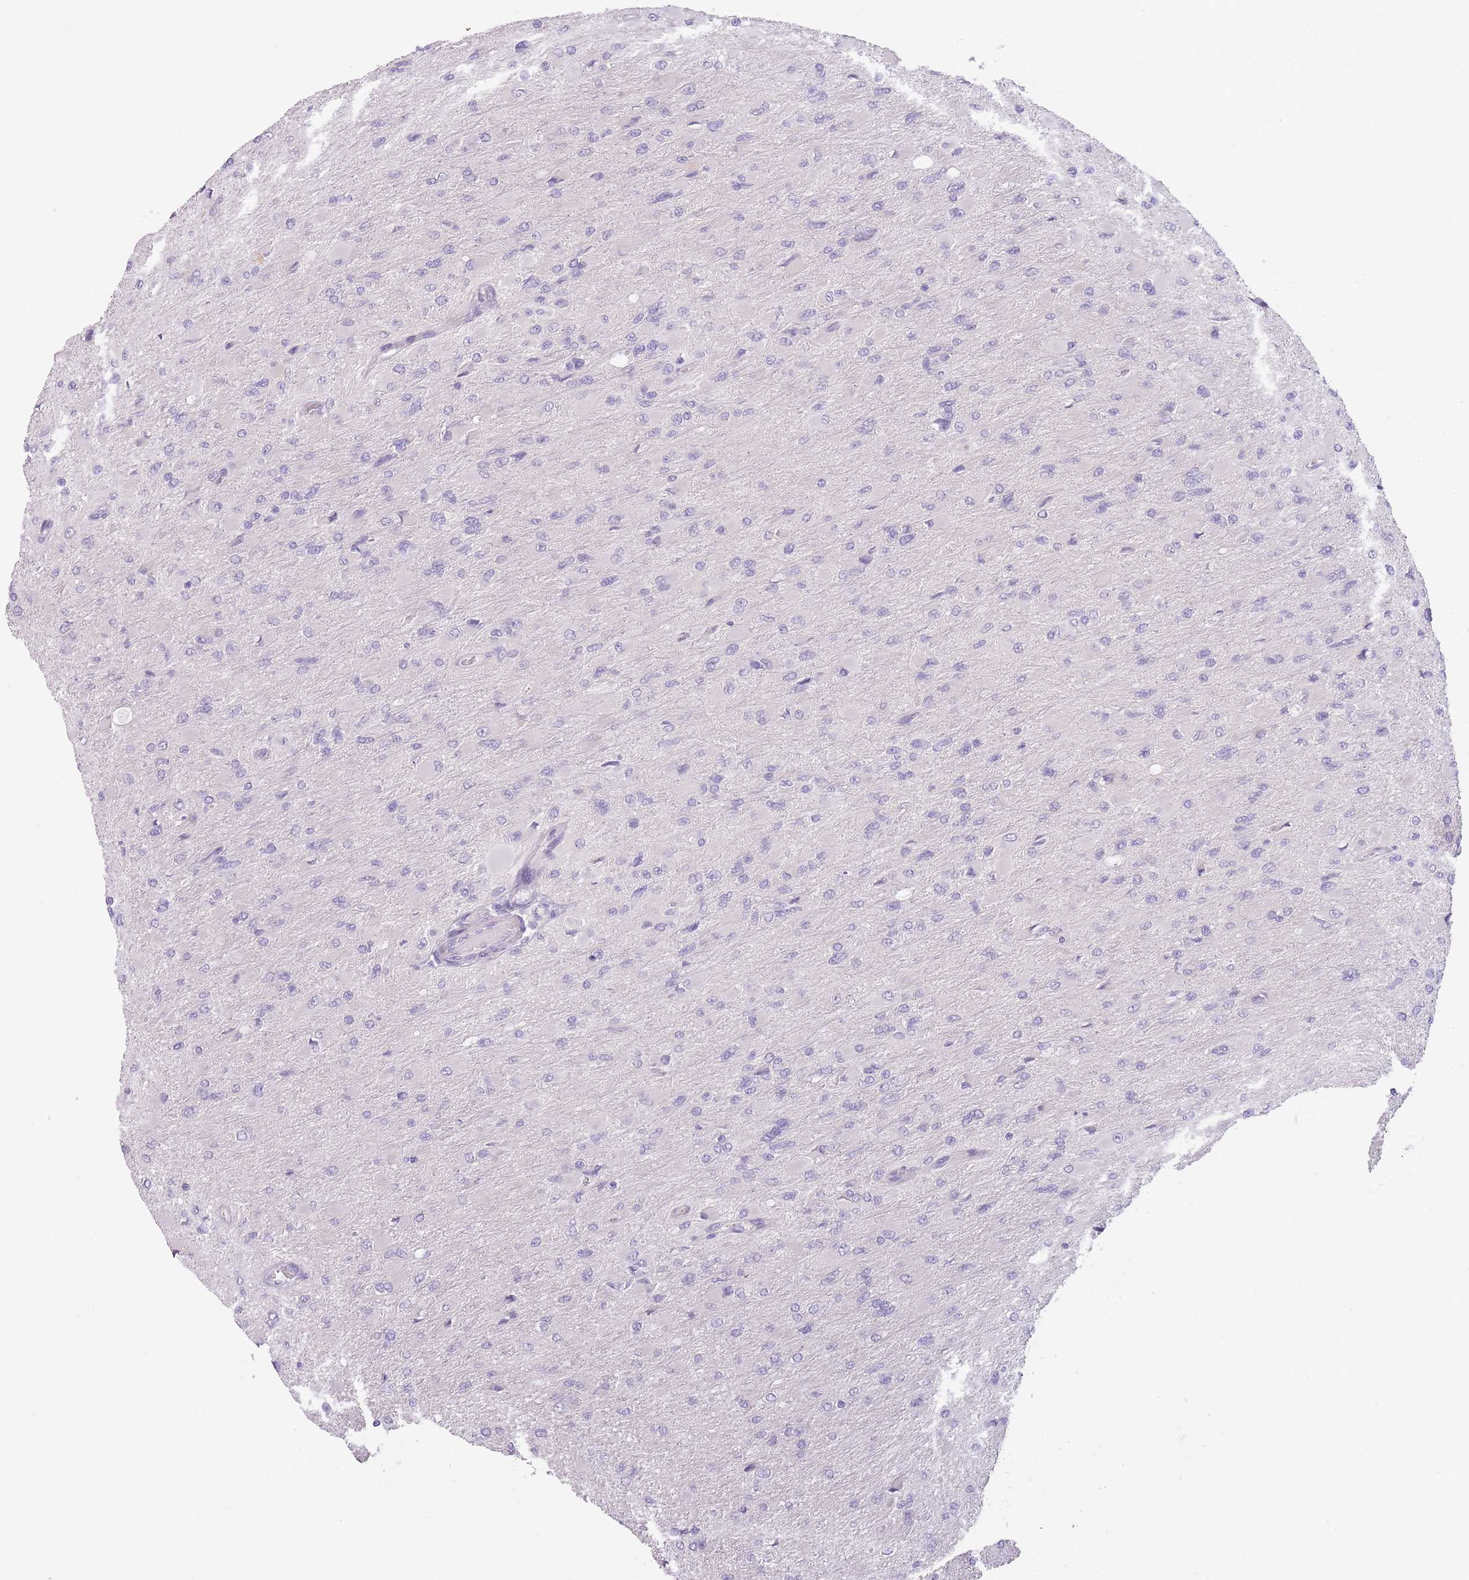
{"staining": {"intensity": "negative", "quantity": "none", "location": "none"}, "tissue": "glioma", "cell_type": "Tumor cells", "image_type": "cancer", "snomed": [{"axis": "morphology", "description": "Glioma, malignant, High grade"}, {"axis": "topography", "description": "Cerebral cortex"}], "caption": "There is no significant staining in tumor cells of high-grade glioma (malignant).", "gene": "TMEM236", "patient": {"sex": "female", "age": 36}}